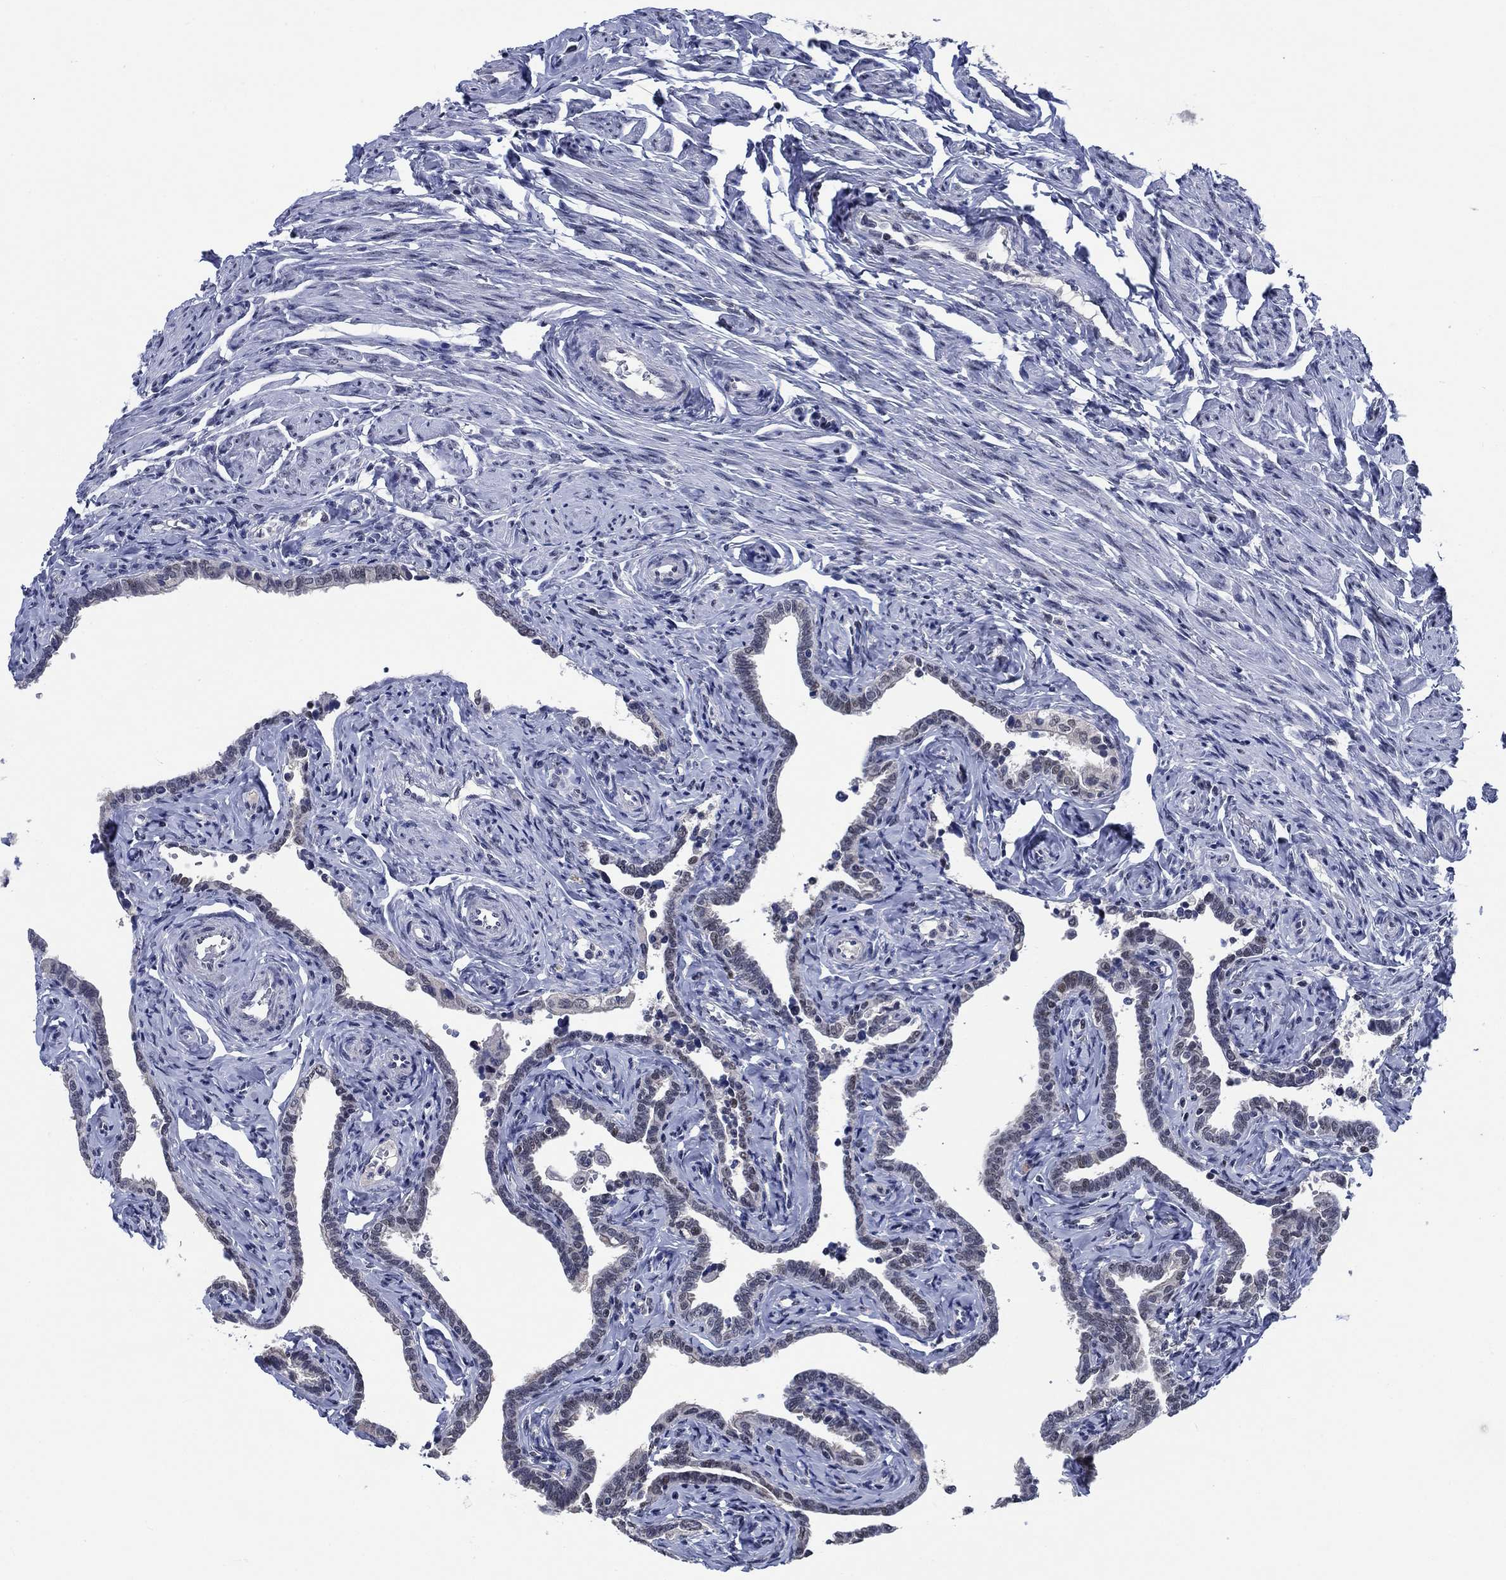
{"staining": {"intensity": "strong", "quantity": "<25%", "location": "nuclear"}, "tissue": "fallopian tube", "cell_type": "Glandular cells", "image_type": "normal", "snomed": [{"axis": "morphology", "description": "Normal tissue, NOS"}, {"axis": "topography", "description": "Fallopian tube"}, {"axis": "topography", "description": "Ovary"}], "caption": "Immunohistochemical staining of normal fallopian tube shows medium levels of strong nuclear staining in approximately <25% of glandular cells.", "gene": "HTN1", "patient": {"sex": "female", "age": 54}}